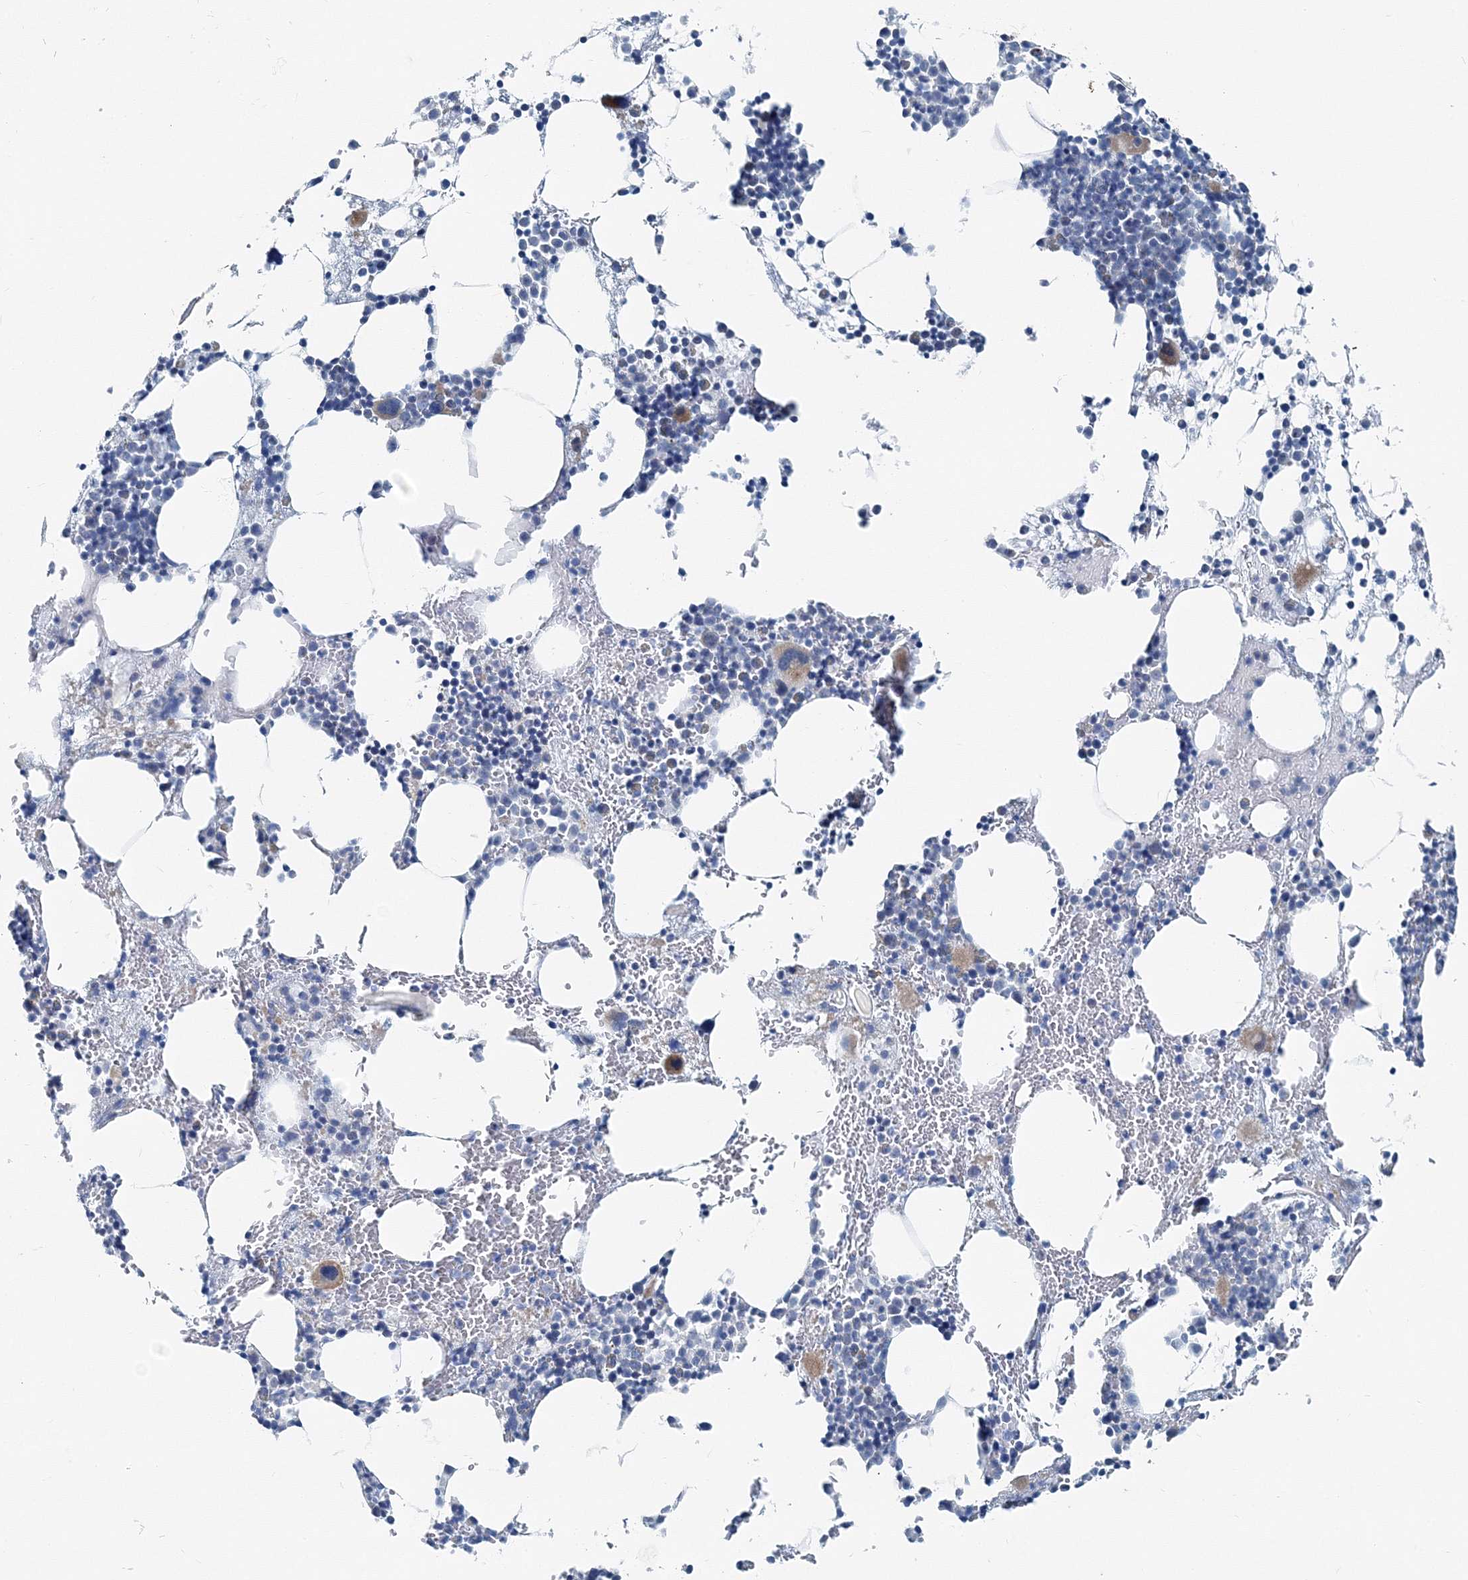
{"staining": {"intensity": "moderate", "quantity": "<25%", "location": "cytoplasmic/membranous"}, "tissue": "bone marrow", "cell_type": "Hematopoietic cells", "image_type": "normal", "snomed": [{"axis": "morphology", "description": "Normal tissue, NOS"}, {"axis": "topography", "description": "Bone marrow"}], "caption": "Hematopoietic cells reveal low levels of moderate cytoplasmic/membranous expression in about <25% of cells in benign bone marrow.", "gene": "GABARAPL2", "patient": {"sex": "female", "age": 52}}